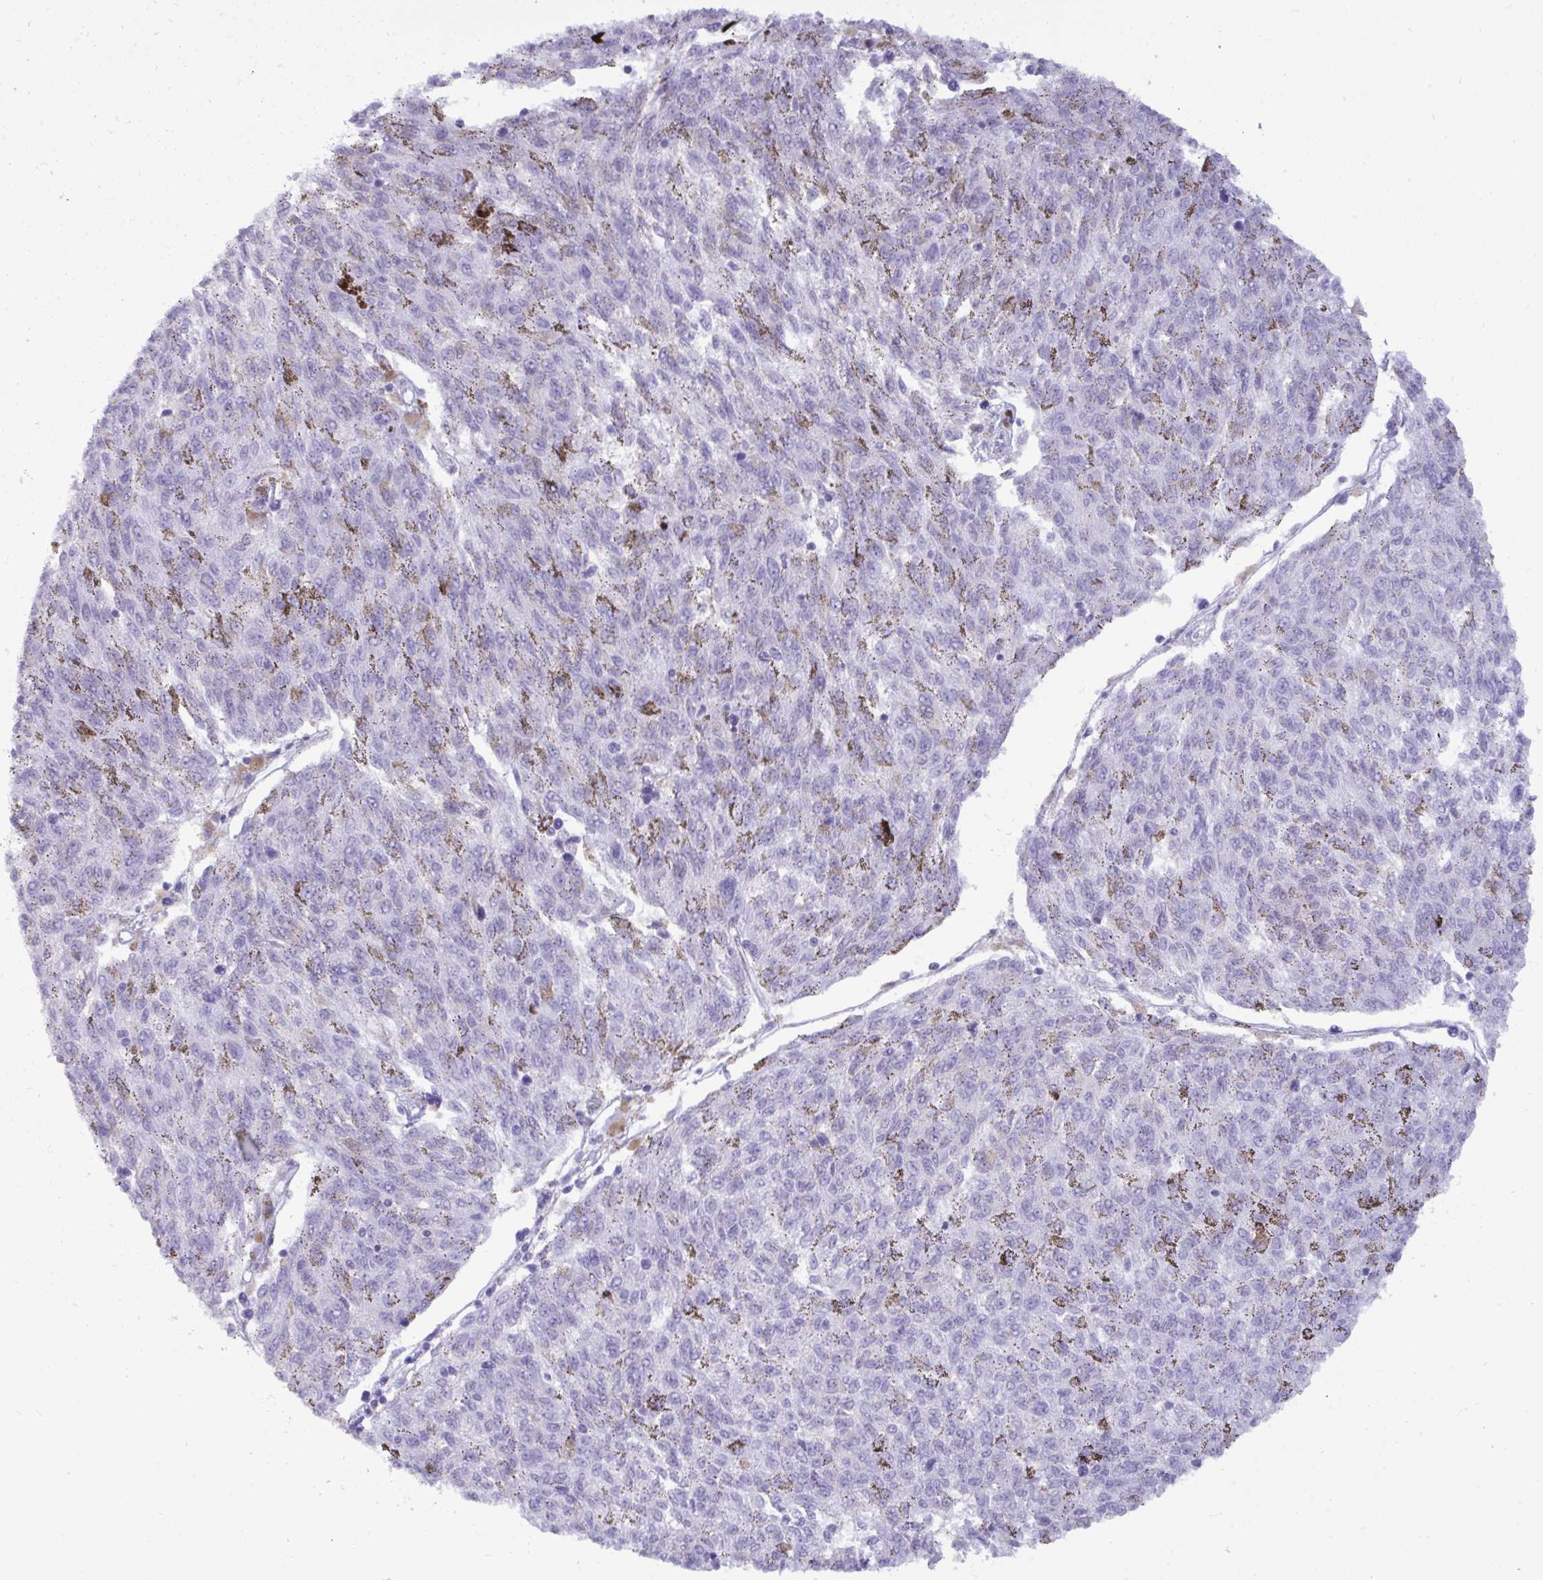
{"staining": {"intensity": "negative", "quantity": "none", "location": "none"}, "tissue": "melanoma", "cell_type": "Tumor cells", "image_type": "cancer", "snomed": [{"axis": "morphology", "description": "Malignant melanoma, NOS"}, {"axis": "topography", "description": "Skin"}], "caption": "The IHC micrograph has no significant positivity in tumor cells of malignant melanoma tissue.", "gene": "ANKRD60", "patient": {"sex": "female", "age": 72}}